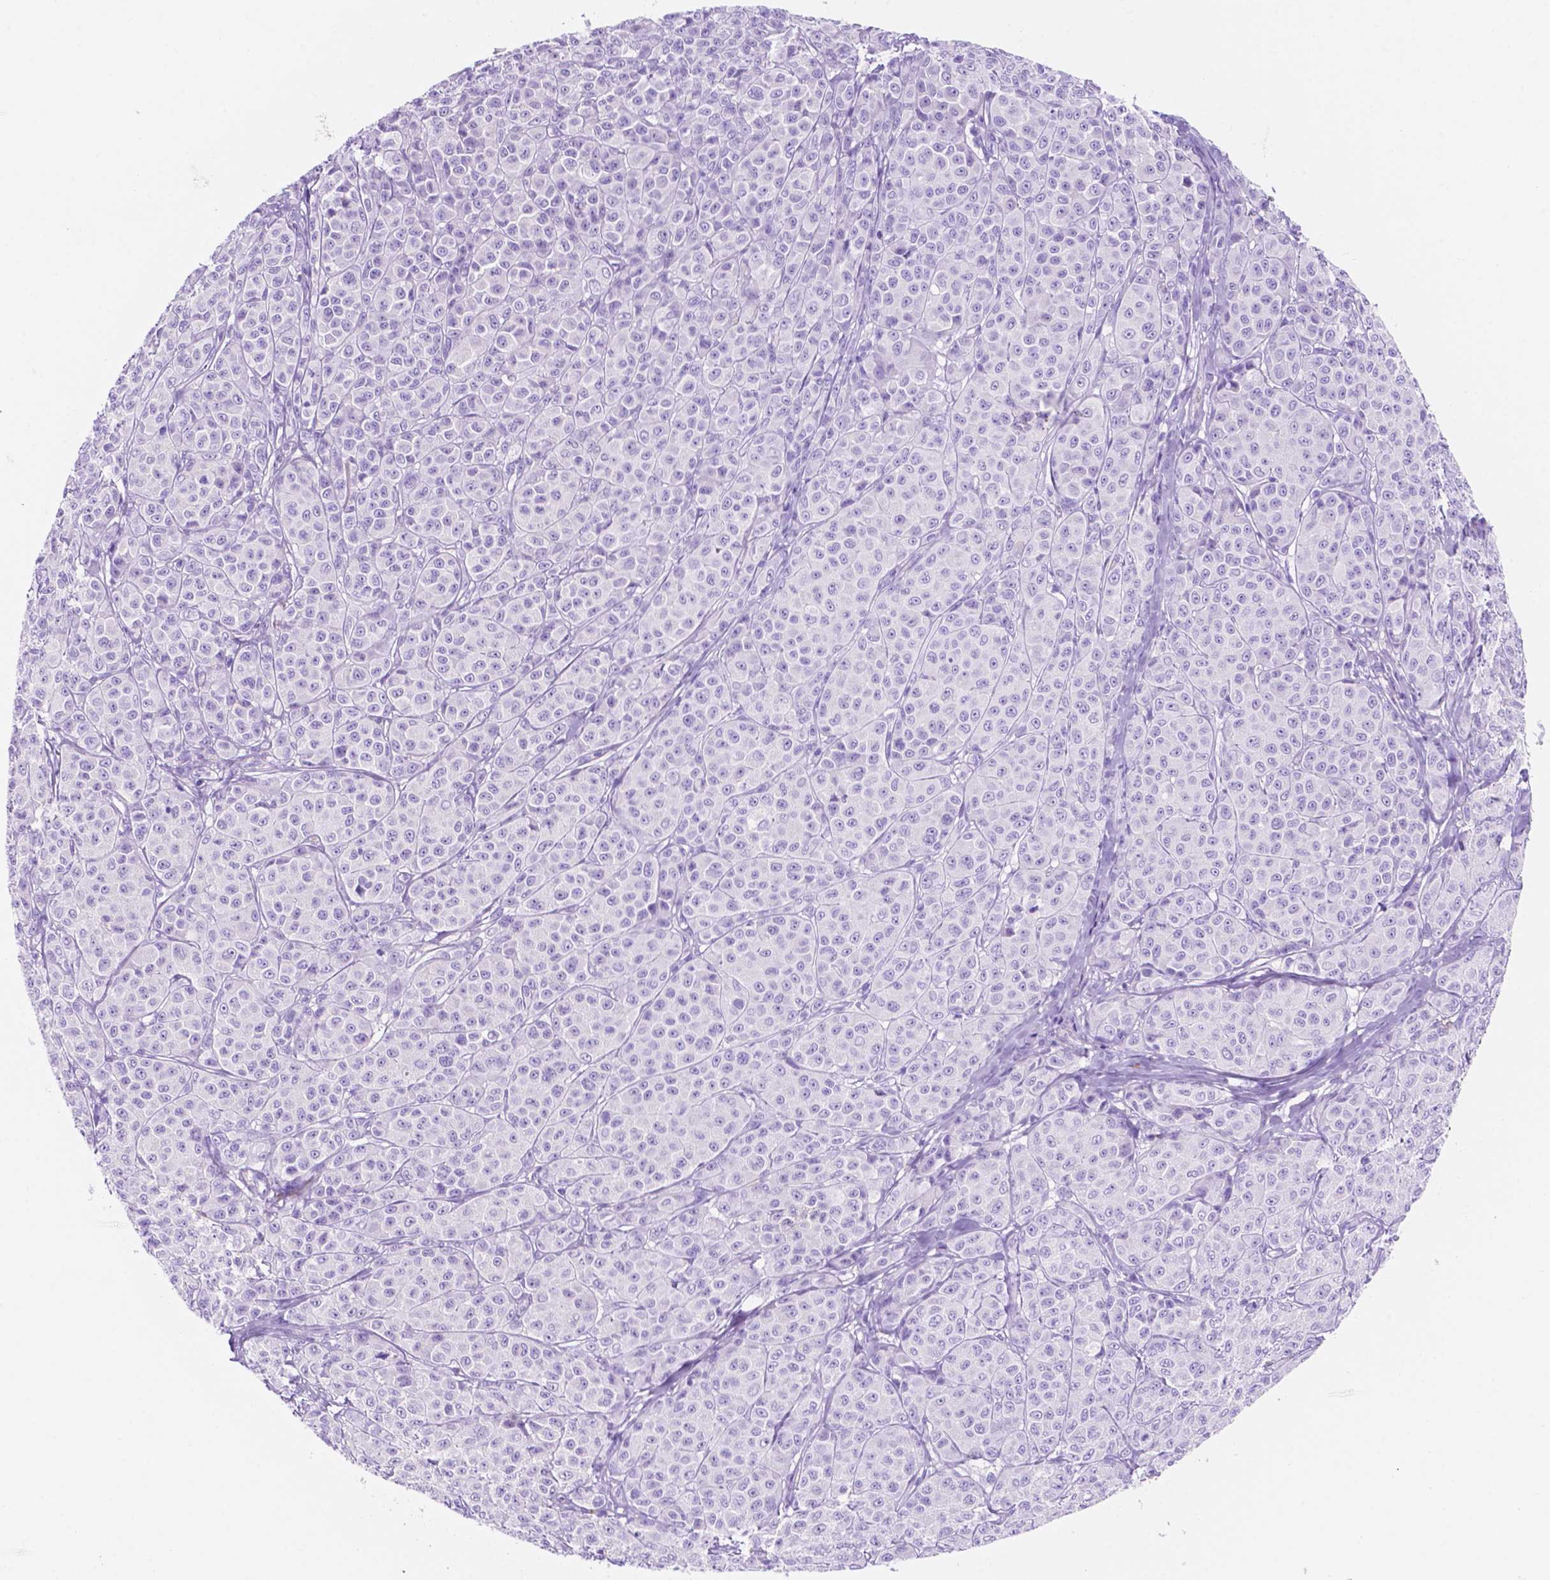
{"staining": {"intensity": "negative", "quantity": "none", "location": "none"}, "tissue": "melanoma", "cell_type": "Tumor cells", "image_type": "cancer", "snomed": [{"axis": "morphology", "description": "Malignant melanoma, NOS"}, {"axis": "topography", "description": "Skin"}], "caption": "High magnification brightfield microscopy of malignant melanoma stained with DAB (3,3'-diaminobenzidine) (brown) and counterstained with hematoxylin (blue): tumor cells show no significant staining.", "gene": "FOXB2", "patient": {"sex": "male", "age": 89}}